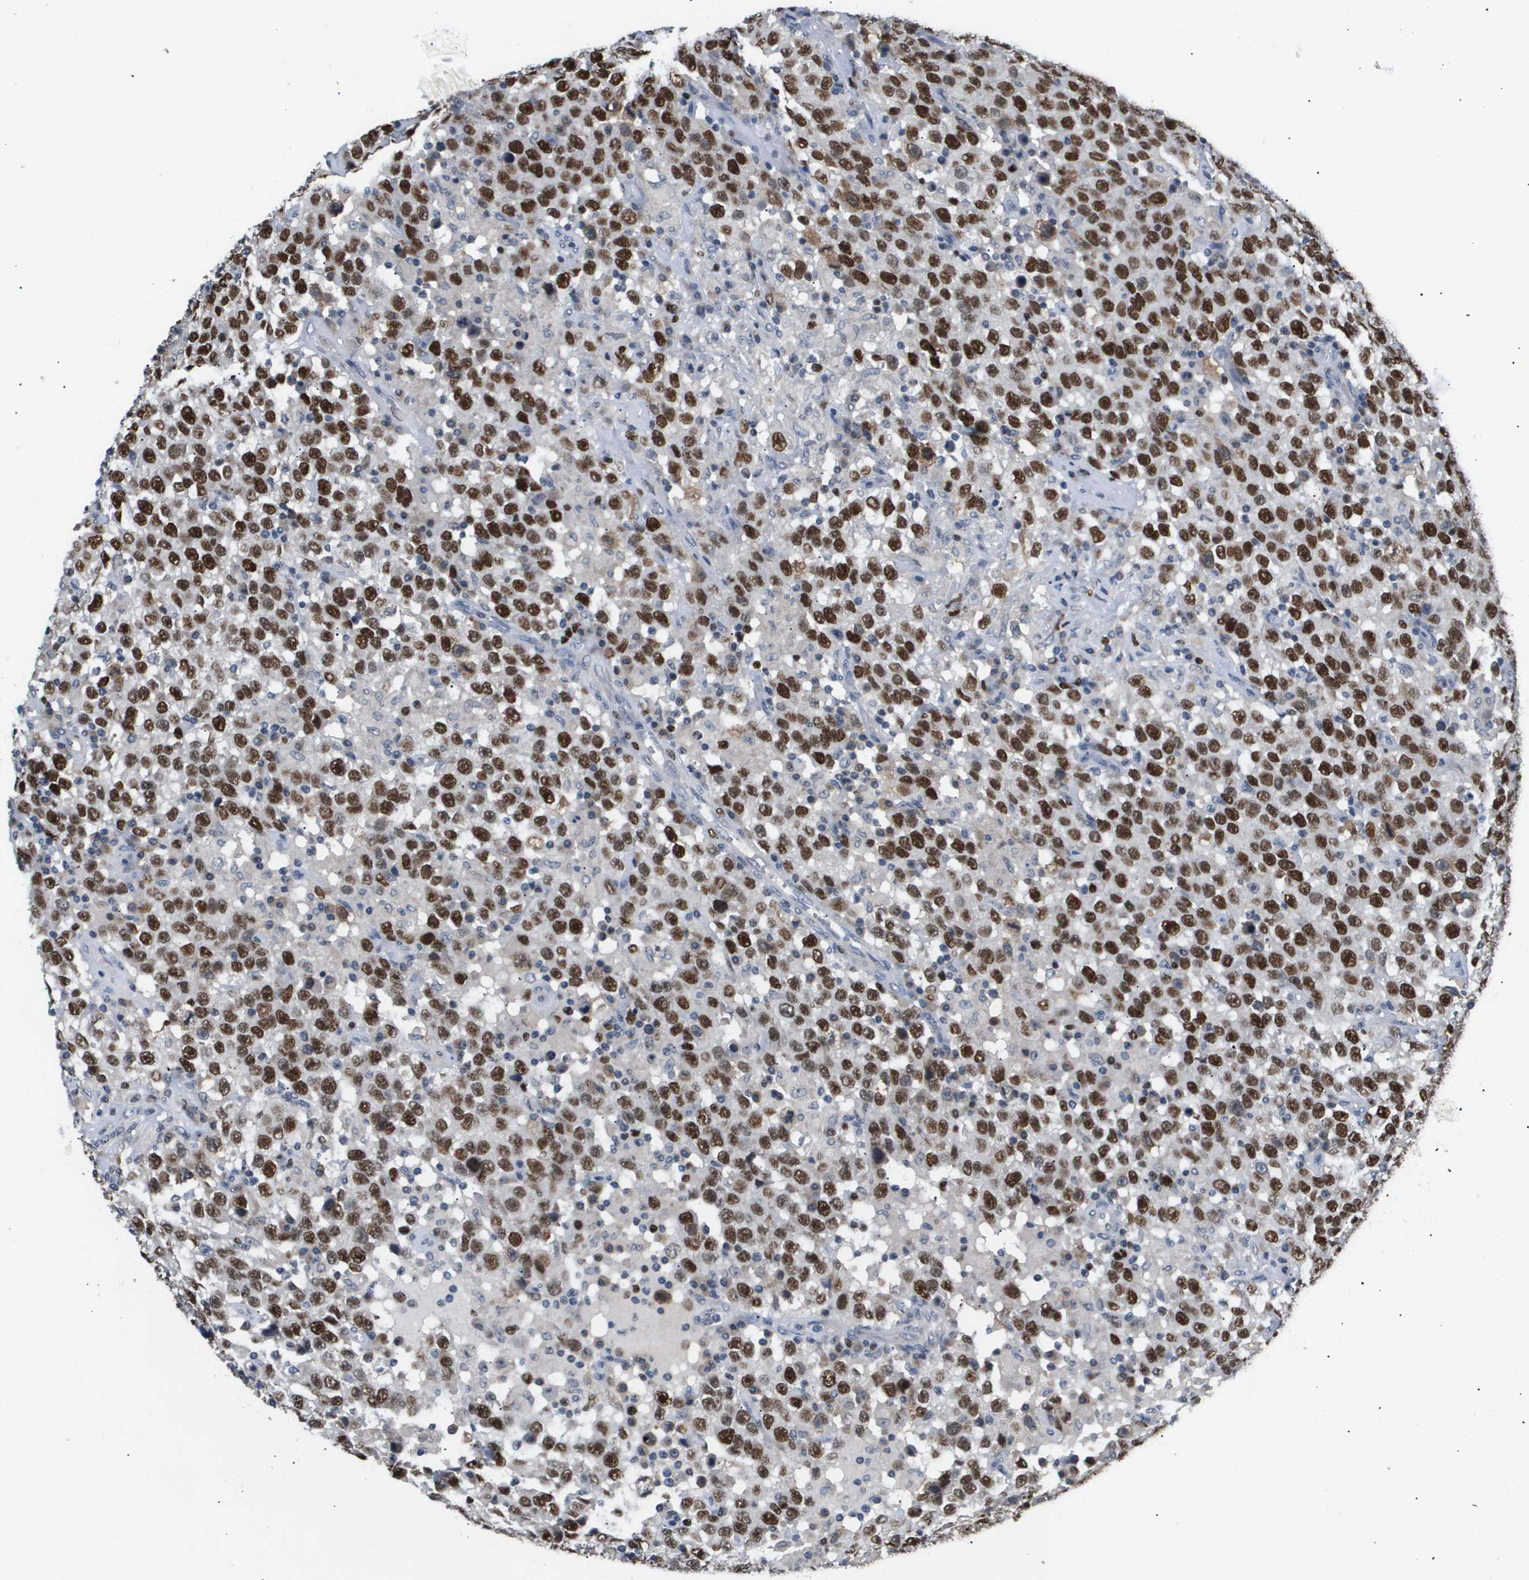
{"staining": {"intensity": "strong", "quantity": ">75%", "location": "nuclear"}, "tissue": "testis cancer", "cell_type": "Tumor cells", "image_type": "cancer", "snomed": [{"axis": "morphology", "description": "Seminoma, NOS"}, {"axis": "topography", "description": "Testis"}], "caption": "A brown stain highlights strong nuclear expression of a protein in human testis cancer (seminoma) tumor cells.", "gene": "ANAPC2", "patient": {"sex": "male", "age": 41}}